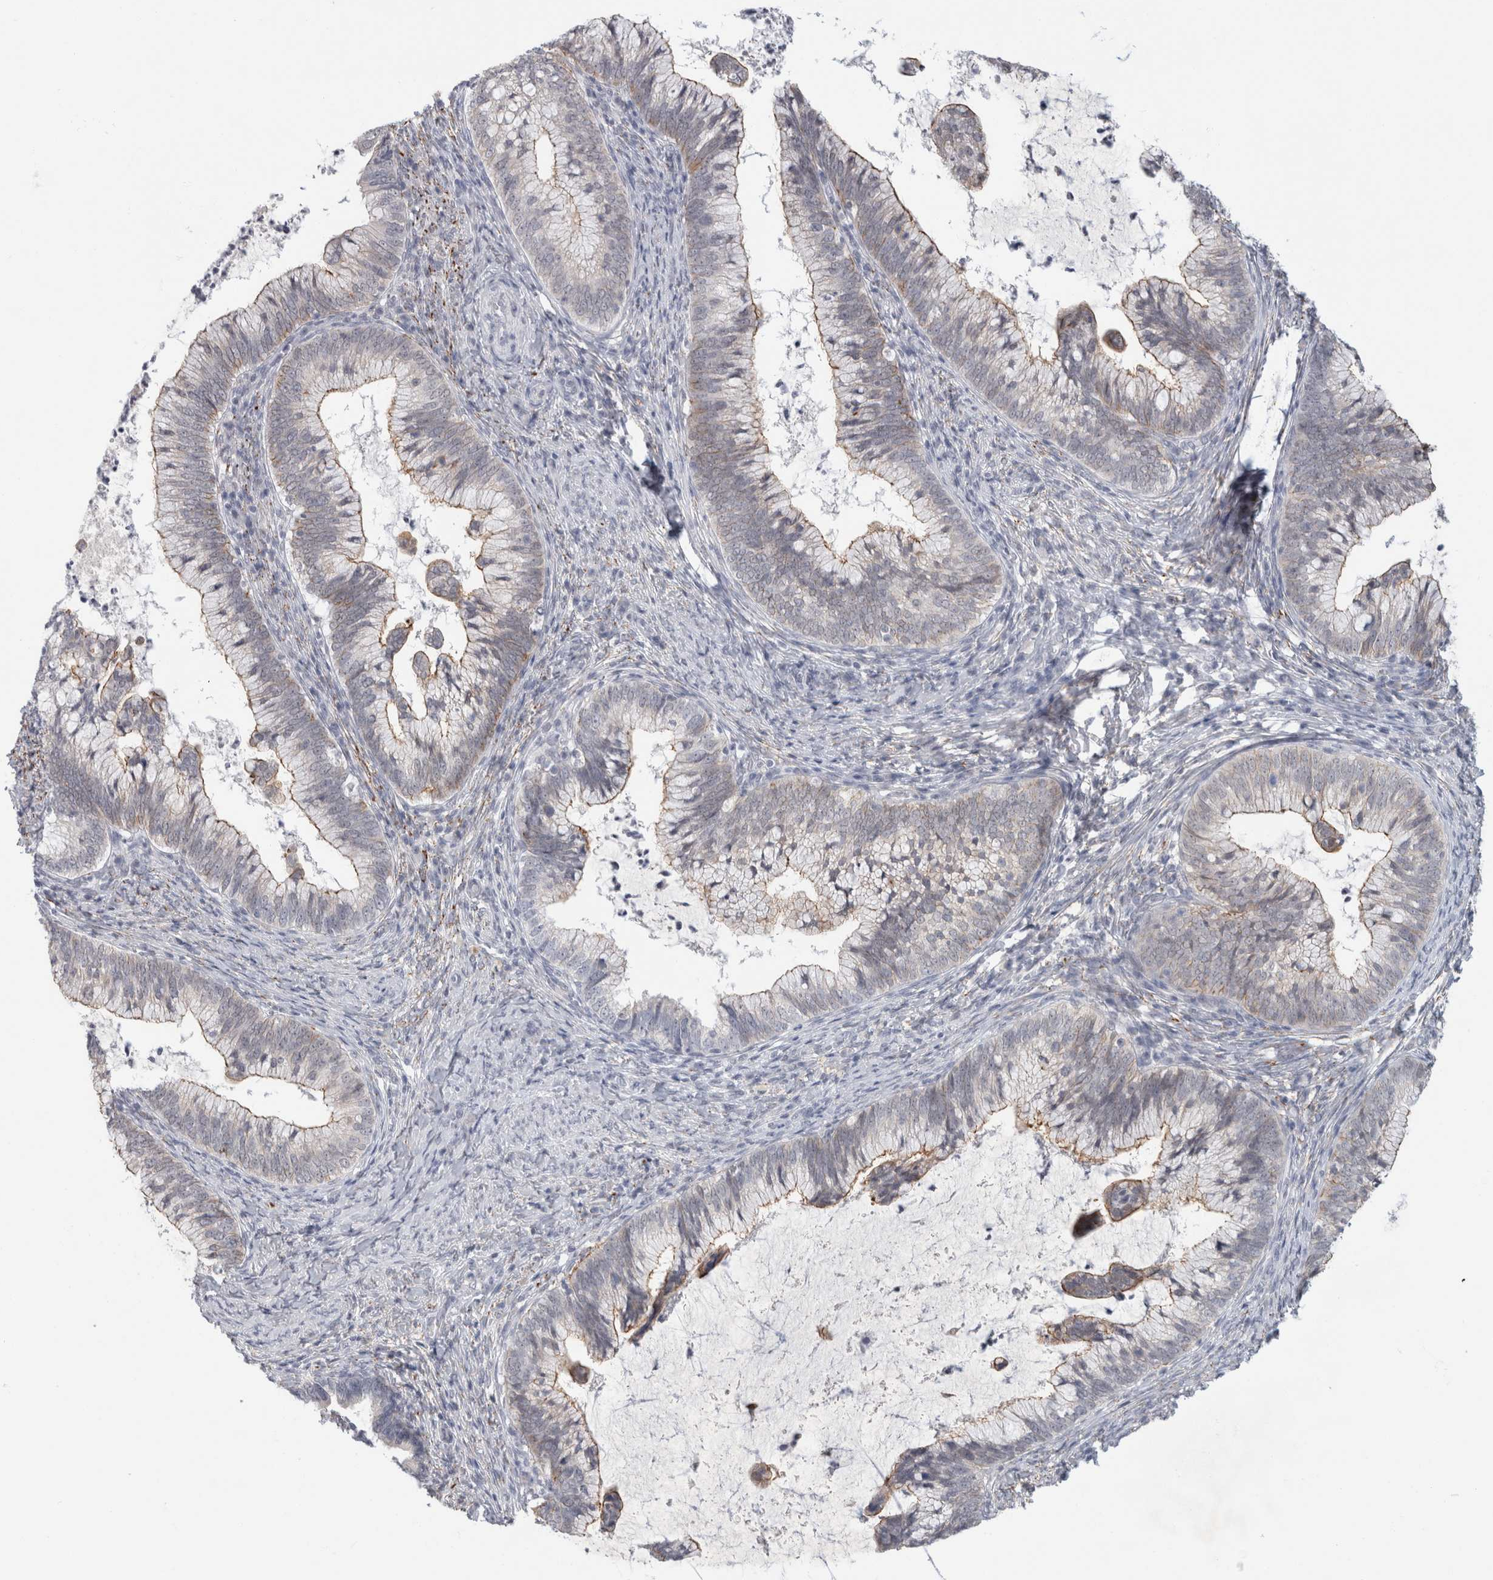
{"staining": {"intensity": "weak", "quantity": "<25%", "location": "cytoplasmic/membranous"}, "tissue": "cervical cancer", "cell_type": "Tumor cells", "image_type": "cancer", "snomed": [{"axis": "morphology", "description": "Adenocarcinoma, NOS"}, {"axis": "topography", "description": "Cervix"}], "caption": "Protein analysis of cervical cancer (adenocarcinoma) shows no significant expression in tumor cells.", "gene": "NIPA1", "patient": {"sex": "female", "age": 36}}